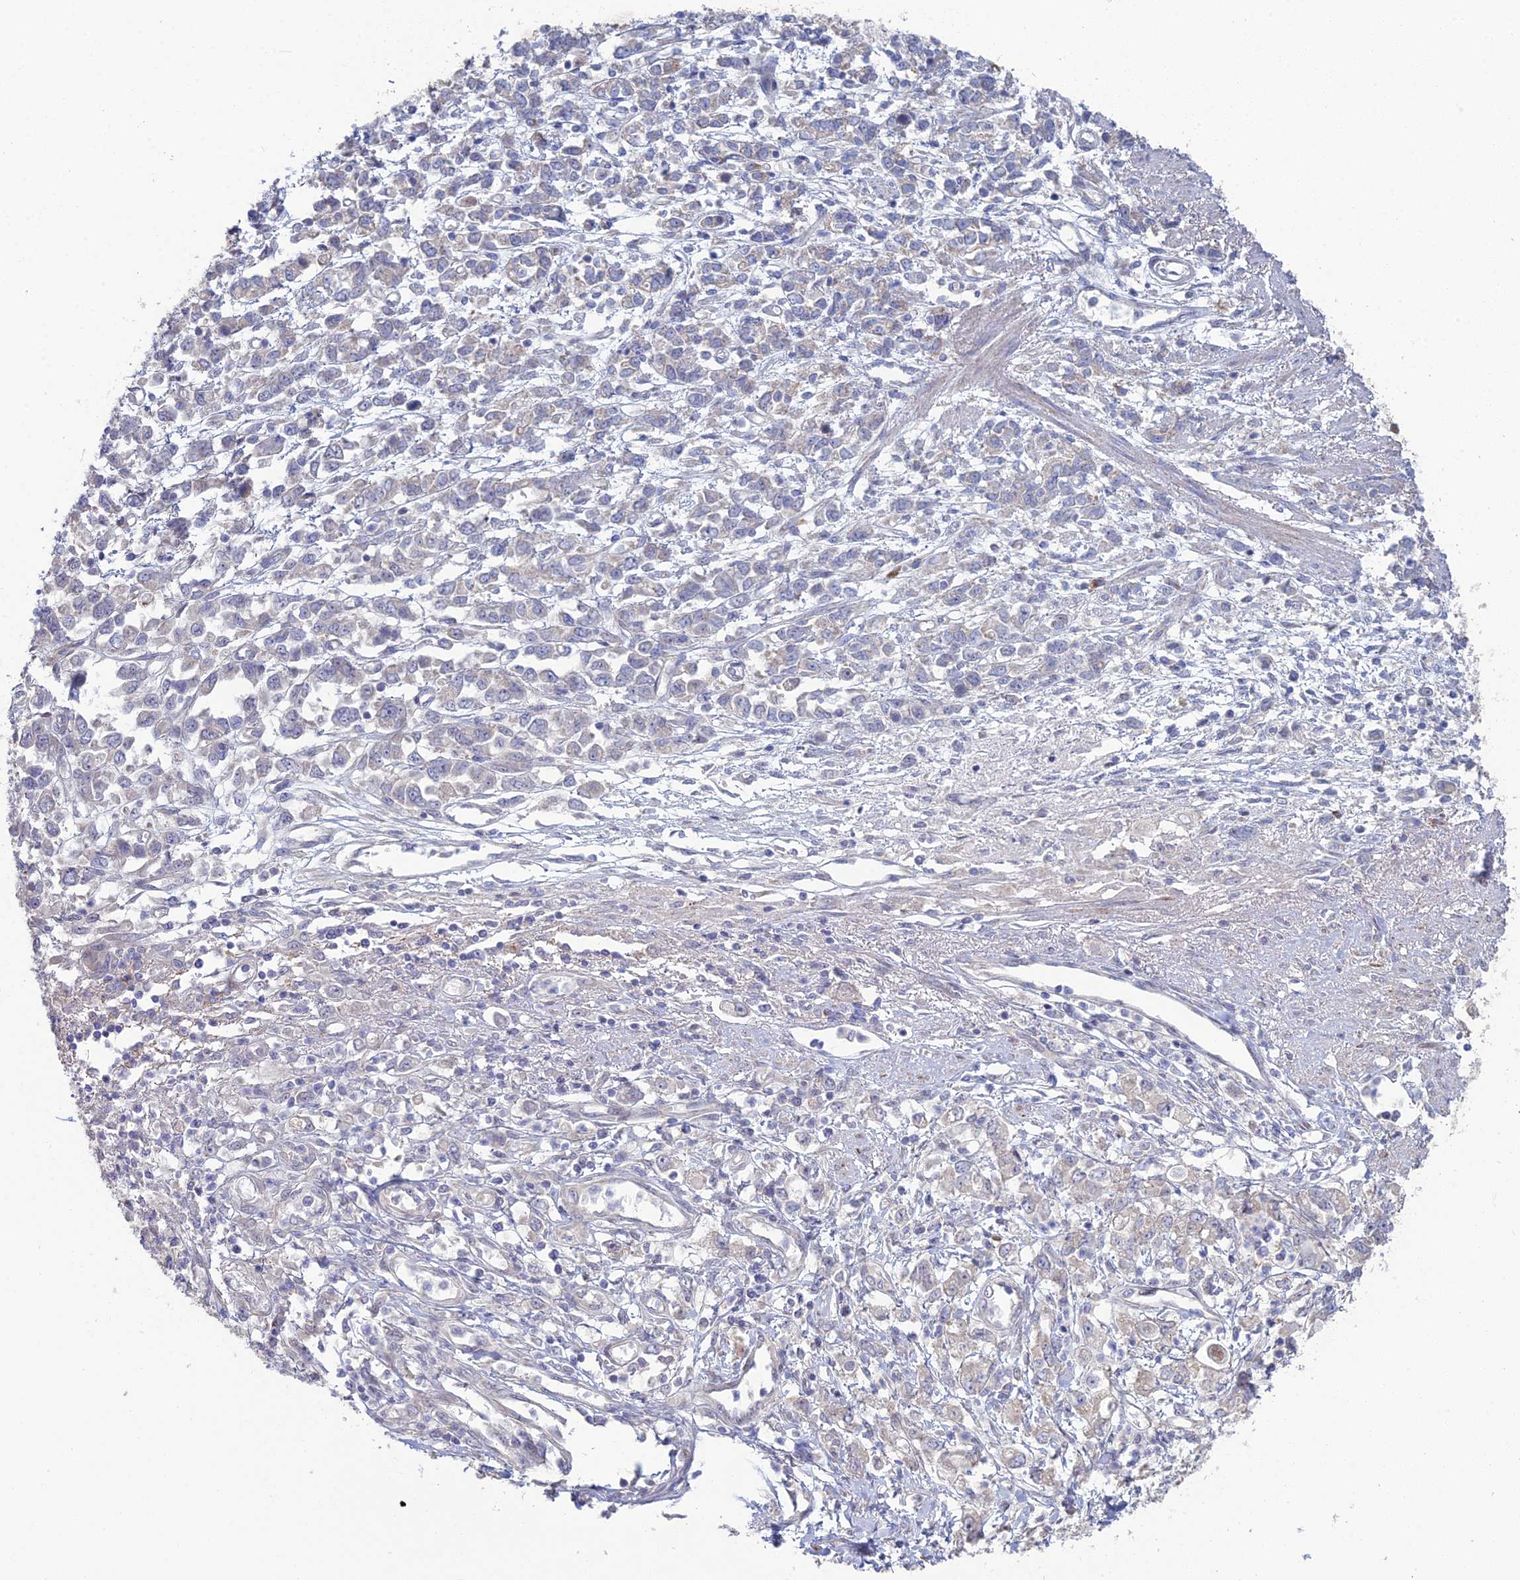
{"staining": {"intensity": "weak", "quantity": "<25%", "location": "cytoplasmic/membranous"}, "tissue": "stomach cancer", "cell_type": "Tumor cells", "image_type": "cancer", "snomed": [{"axis": "morphology", "description": "Adenocarcinoma, NOS"}, {"axis": "topography", "description": "Stomach"}], "caption": "High magnification brightfield microscopy of stomach cancer stained with DAB (brown) and counterstained with hematoxylin (blue): tumor cells show no significant staining.", "gene": "ARL16", "patient": {"sex": "female", "age": 76}}